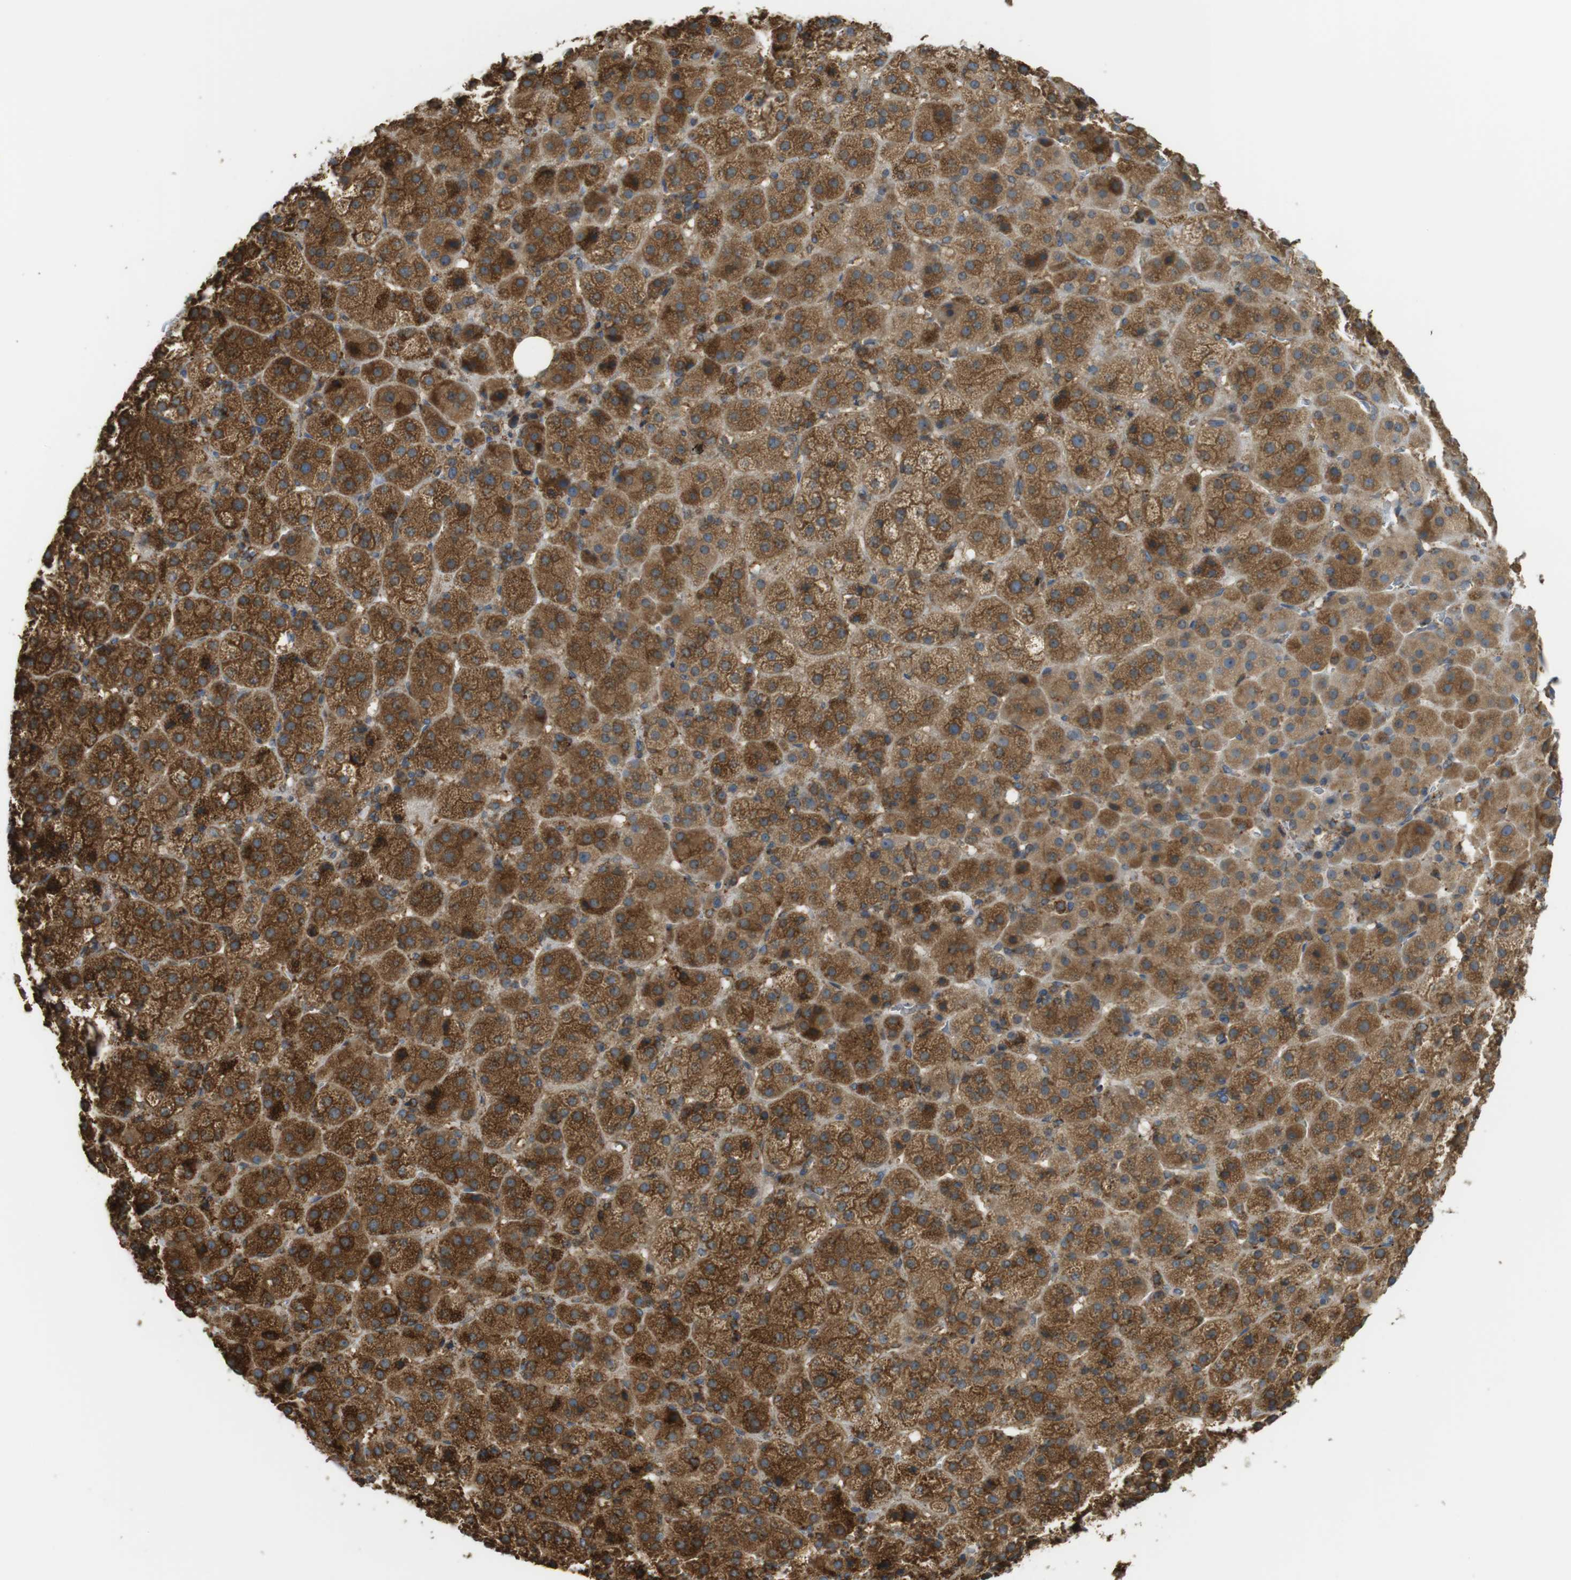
{"staining": {"intensity": "moderate", "quantity": ">75%", "location": "cytoplasmic/membranous"}, "tissue": "adrenal gland", "cell_type": "Glandular cells", "image_type": "normal", "snomed": [{"axis": "morphology", "description": "Normal tissue, NOS"}, {"axis": "topography", "description": "Adrenal gland"}], "caption": "IHC of benign adrenal gland exhibits medium levels of moderate cytoplasmic/membranous staining in approximately >75% of glandular cells. (DAB IHC, brown staining for protein, blue staining for nuclei).", "gene": "MBOAT2", "patient": {"sex": "female", "age": 57}}